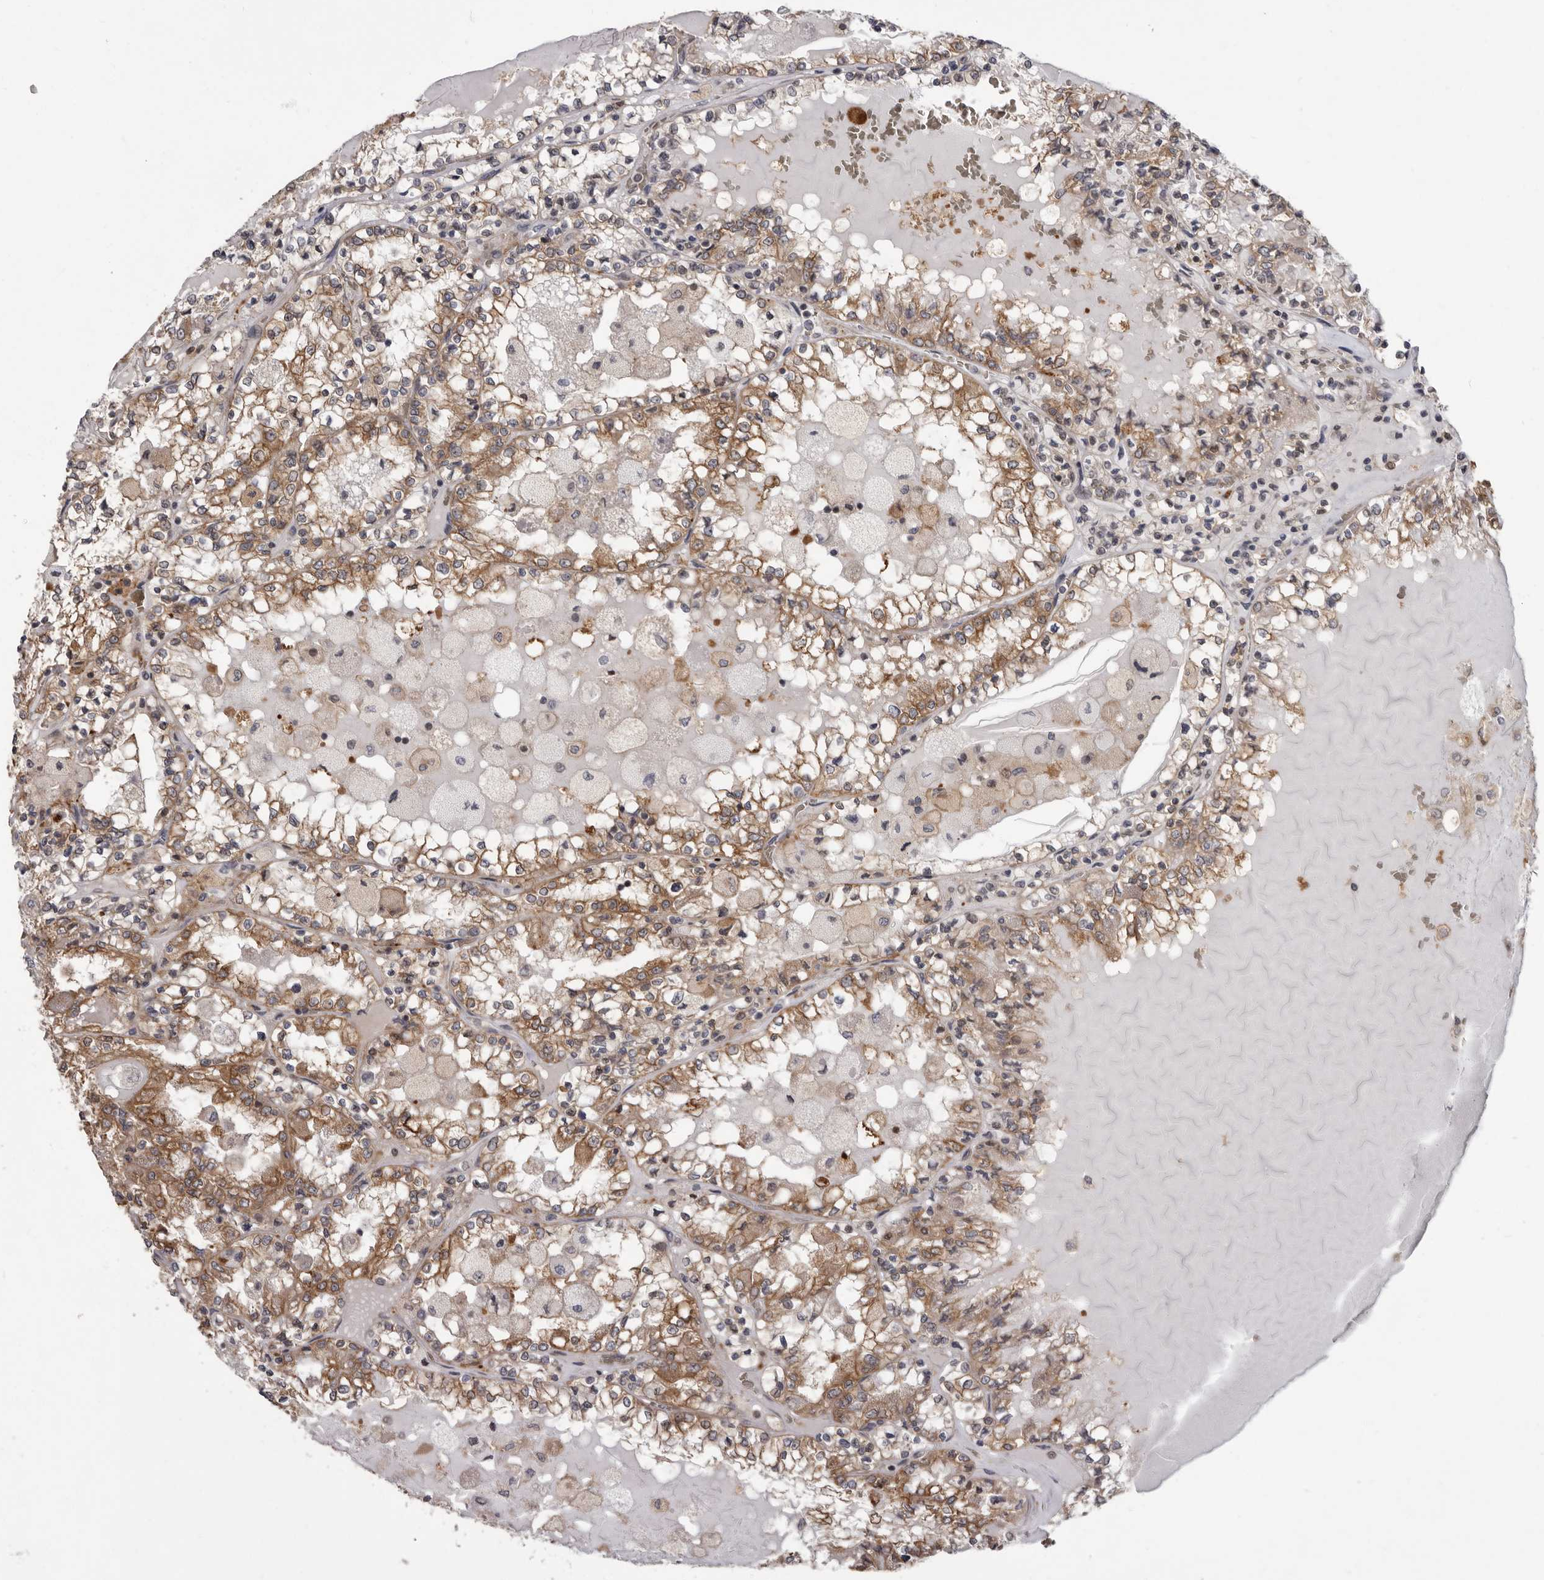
{"staining": {"intensity": "moderate", "quantity": "25%-75%", "location": "cytoplasmic/membranous"}, "tissue": "renal cancer", "cell_type": "Tumor cells", "image_type": "cancer", "snomed": [{"axis": "morphology", "description": "Adenocarcinoma, NOS"}, {"axis": "topography", "description": "Kidney"}], "caption": "Tumor cells demonstrate moderate cytoplasmic/membranous positivity in about 25%-75% of cells in renal cancer. (DAB IHC with brightfield microscopy, high magnification).", "gene": "FGFR4", "patient": {"sex": "female", "age": 56}}